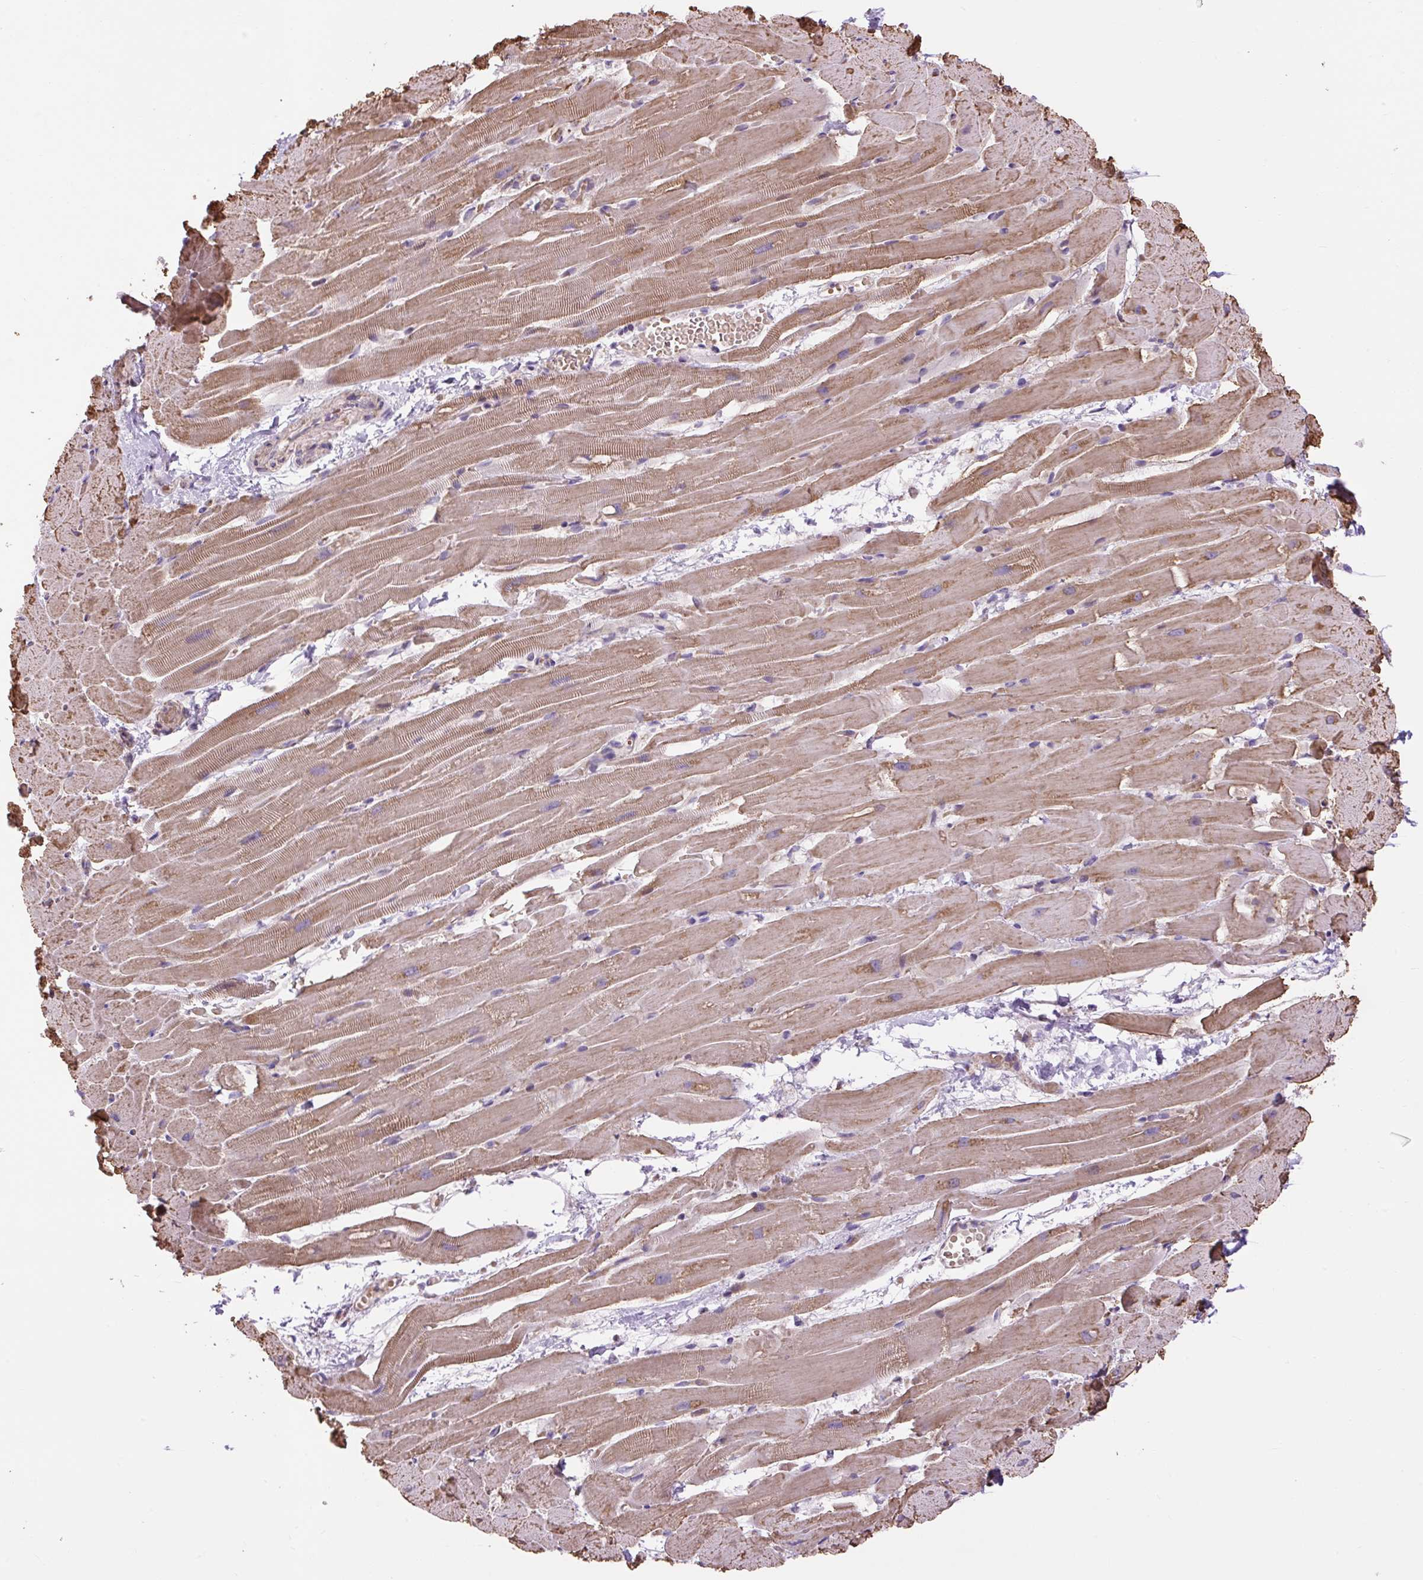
{"staining": {"intensity": "moderate", "quantity": ">75%", "location": "cytoplasmic/membranous"}, "tissue": "heart muscle", "cell_type": "Cardiomyocytes", "image_type": "normal", "snomed": [{"axis": "morphology", "description": "Normal tissue, NOS"}, {"axis": "topography", "description": "Heart"}], "caption": "Moderate cytoplasmic/membranous expression for a protein is appreciated in approximately >75% of cardiomyocytes of benign heart muscle using IHC.", "gene": "PLCG1", "patient": {"sex": "male", "age": 37}}